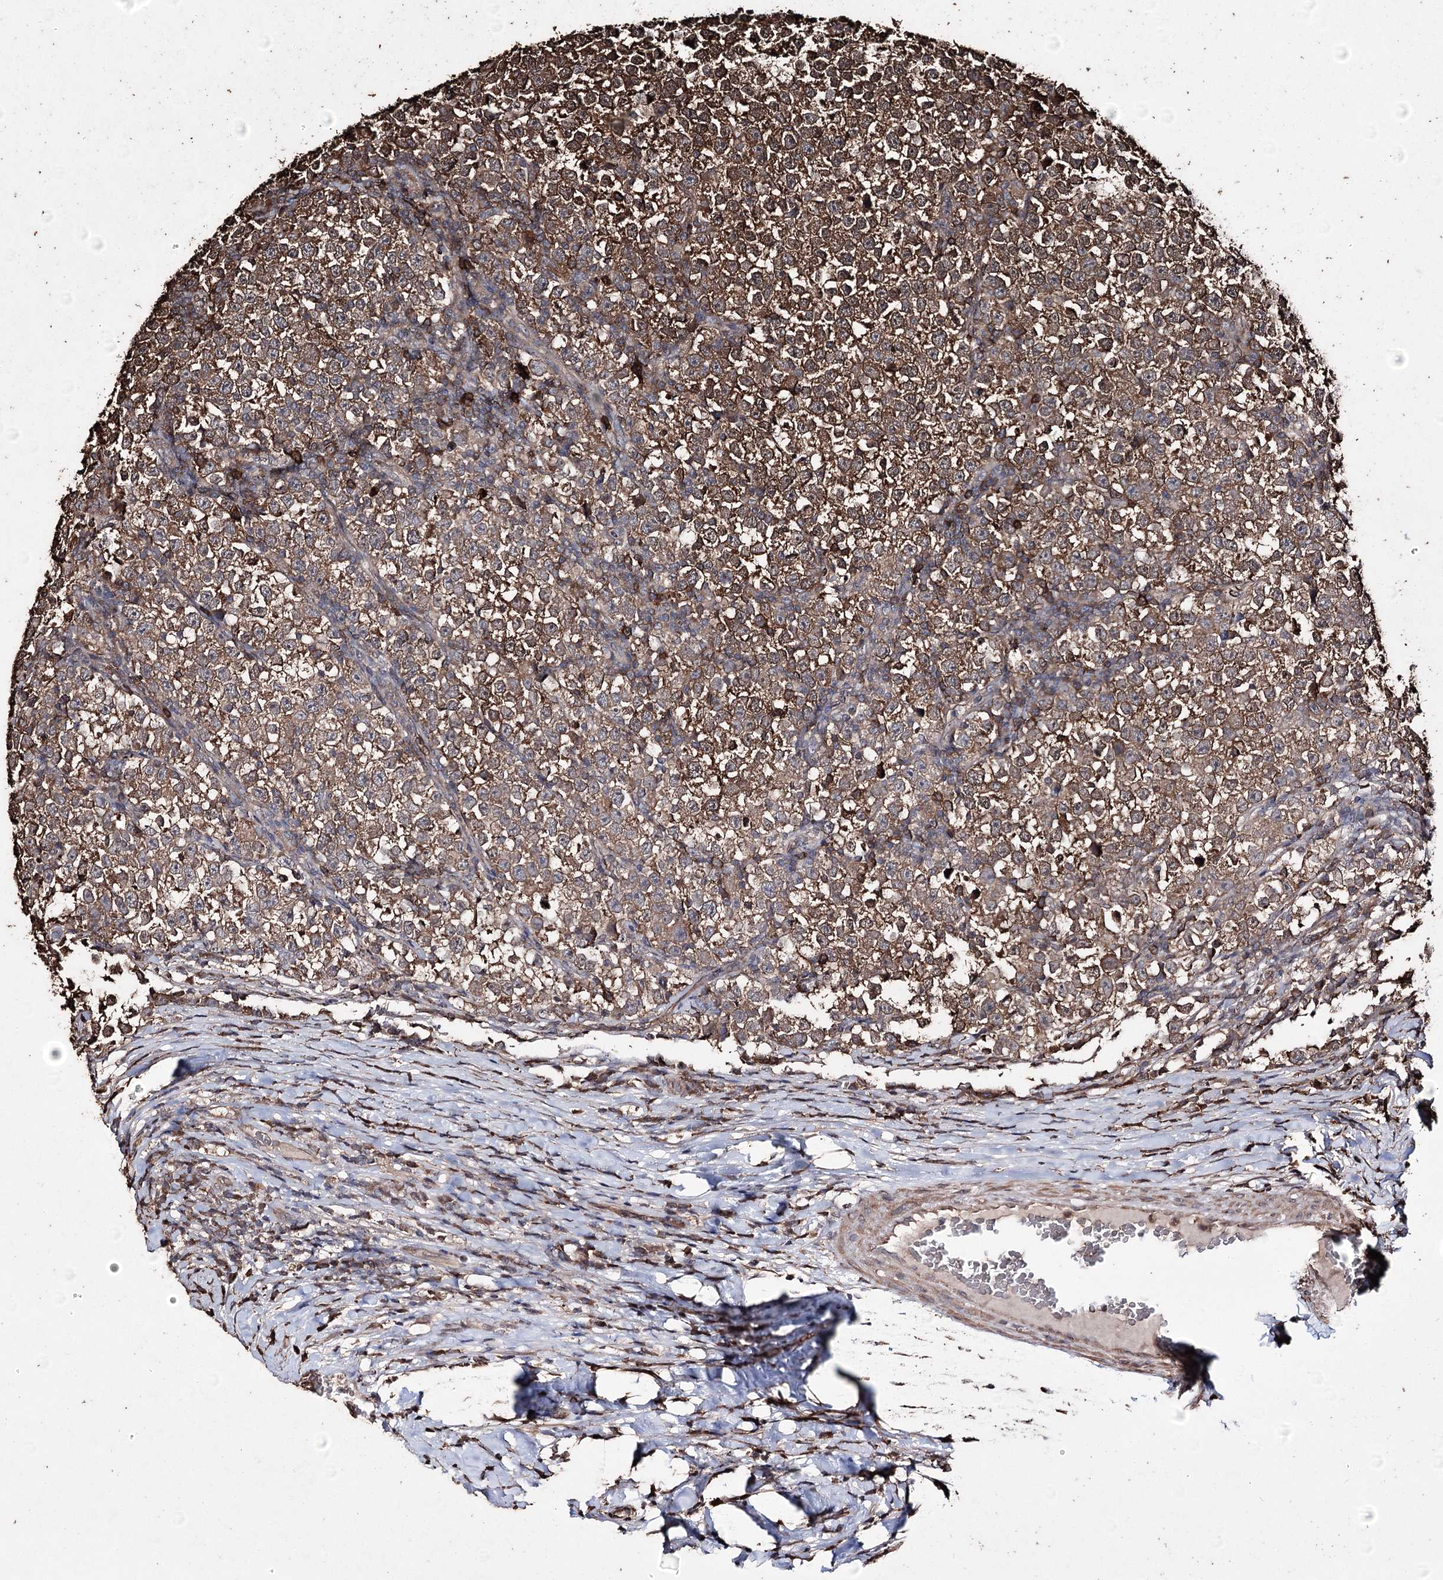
{"staining": {"intensity": "moderate", "quantity": ">75%", "location": "cytoplasmic/membranous"}, "tissue": "testis cancer", "cell_type": "Tumor cells", "image_type": "cancer", "snomed": [{"axis": "morphology", "description": "Normal tissue, NOS"}, {"axis": "morphology", "description": "Seminoma, NOS"}, {"axis": "topography", "description": "Testis"}], "caption": "Testis seminoma stained with a protein marker exhibits moderate staining in tumor cells.", "gene": "ZNF662", "patient": {"sex": "male", "age": 43}}